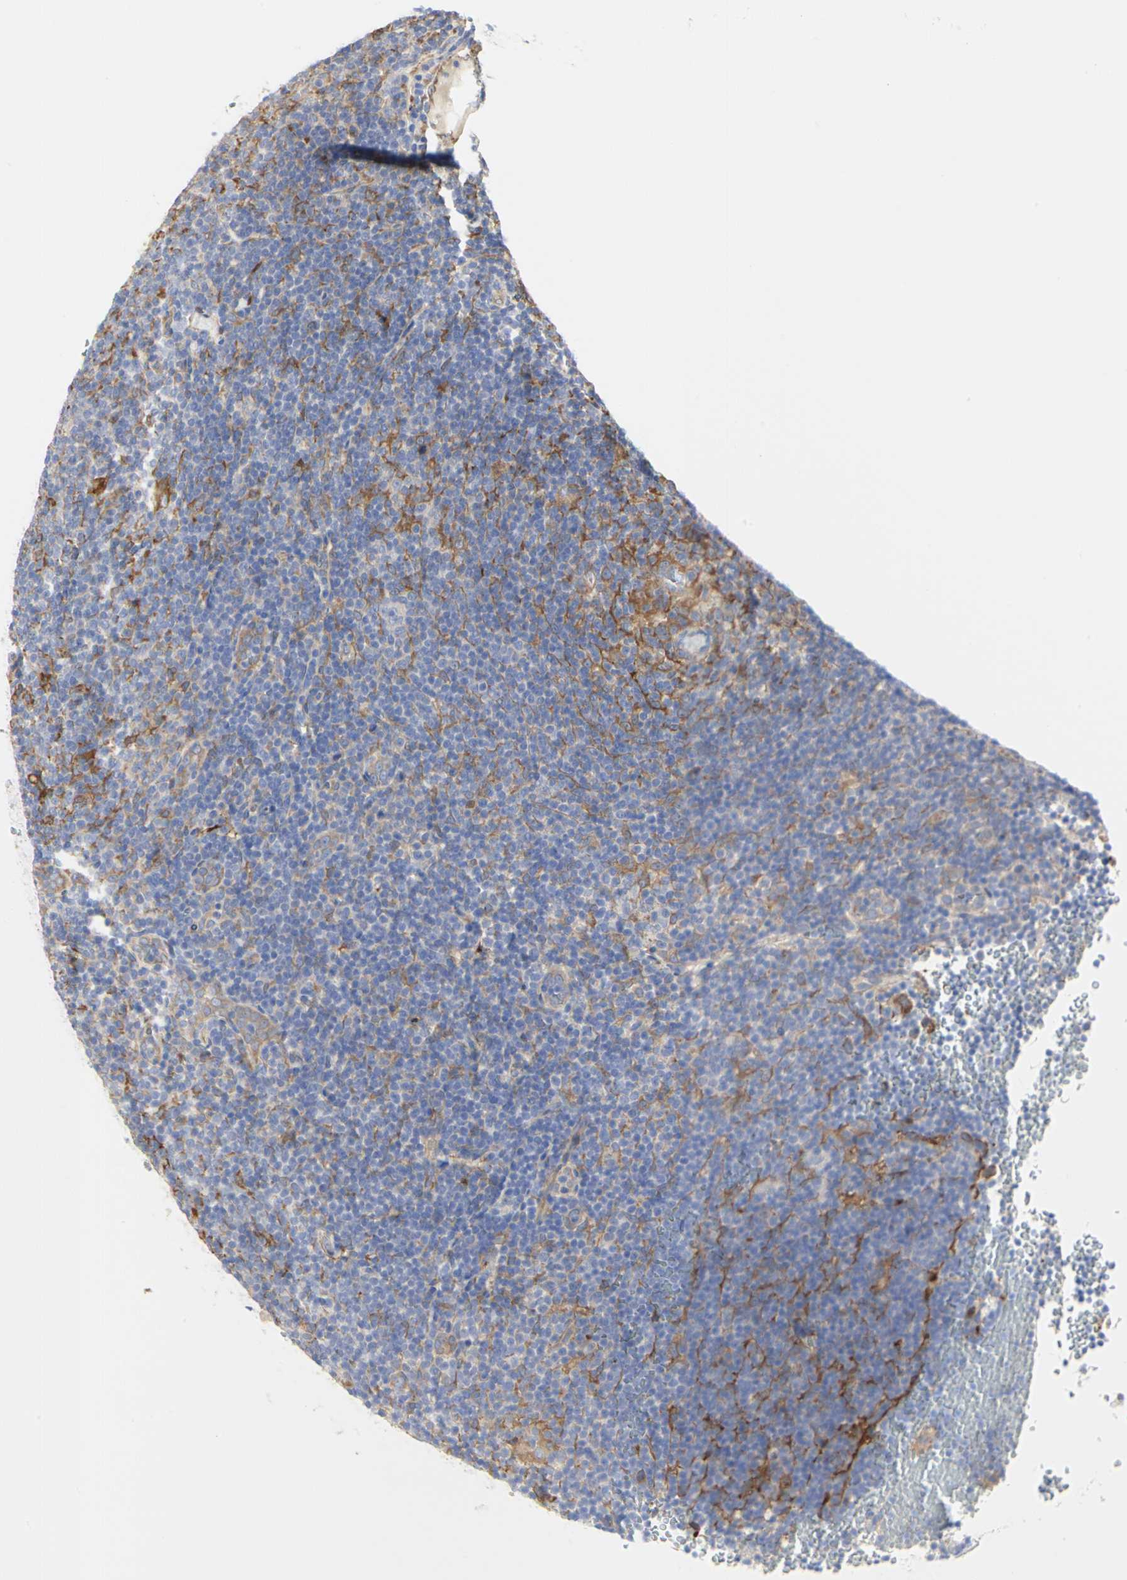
{"staining": {"intensity": "negative", "quantity": "none", "location": "none"}, "tissue": "lymphoma", "cell_type": "Tumor cells", "image_type": "cancer", "snomed": [{"axis": "morphology", "description": "Hodgkin's disease, NOS"}, {"axis": "topography", "description": "Lymph node"}], "caption": "Tumor cells are negative for brown protein staining in Hodgkin's disease.", "gene": "C3orf52", "patient": {"sex": "female", "age": 57}}